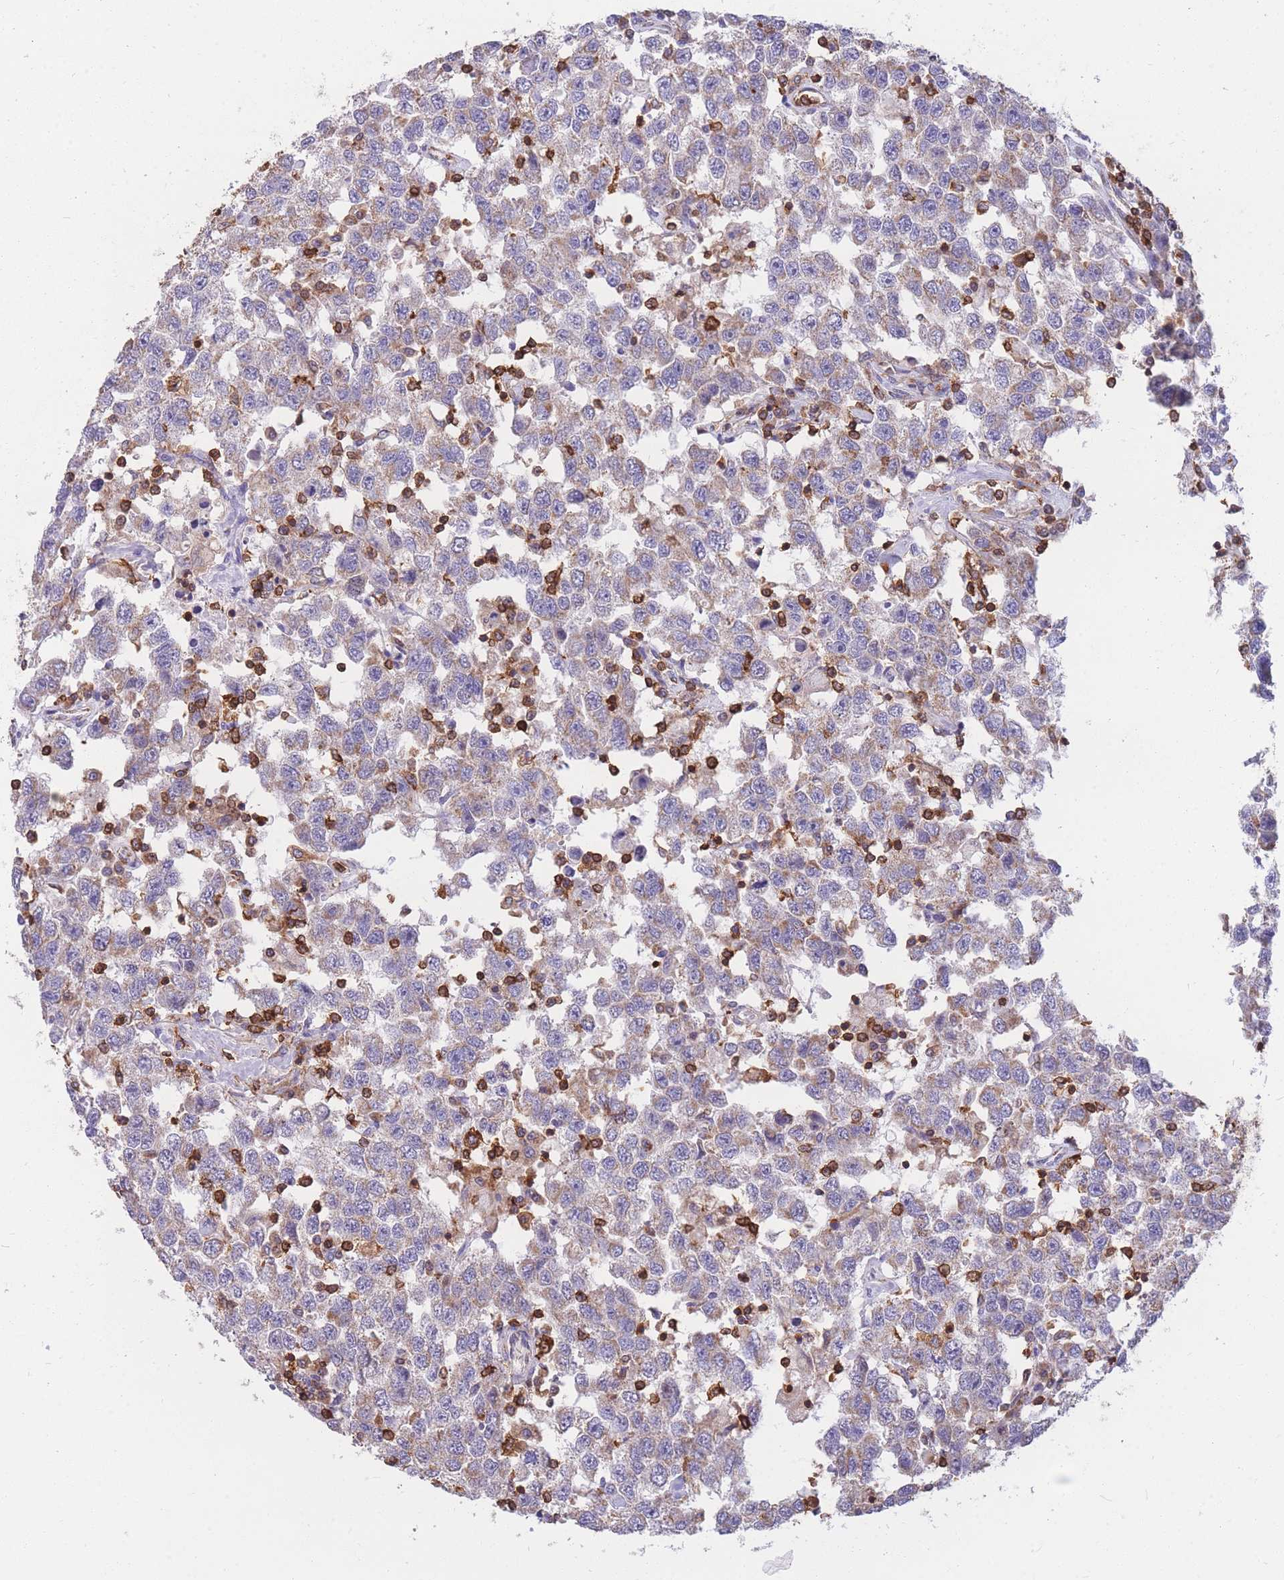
{"staining": {"intensity": "weak", "quantity": "25%-75%", "location": "cytoplasmic/membranous"}, "tissue": "testis cancer", "cell_type": "Tumor cells", "image_type": "cancer", "snomed": [{"axis": "morphology", "description": "Seminoma, NOS"}, {"axis": "topography", "description": "Testis"}], "caption": "IHC (DAB) staining of human testis seminoma demonstrates weak cytoplasmic/membranous protein positivity in approximately 25%-75% of tumor cells.", "gene": "MRPL54", "patient": {"sex": "male", "age": 41}}